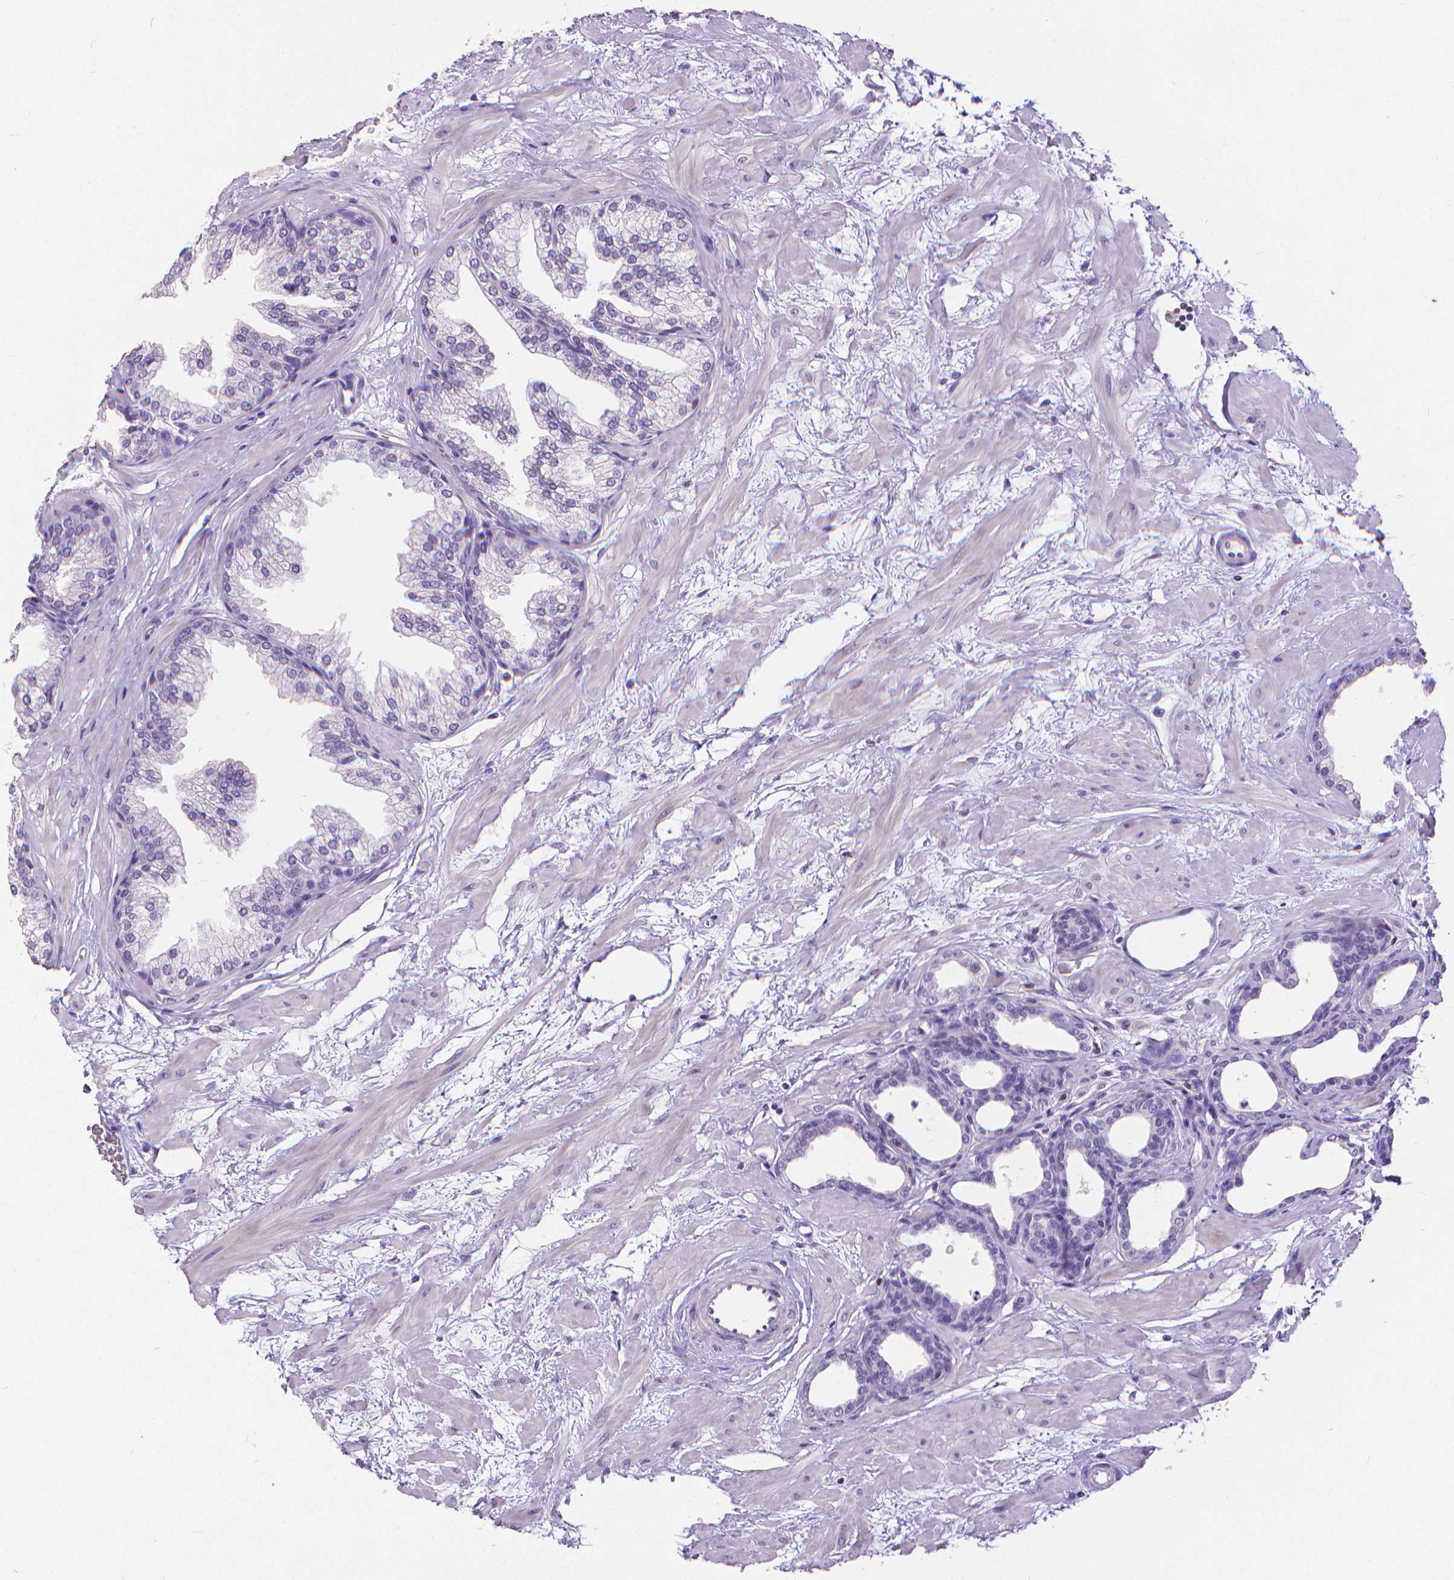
{"staining": {"intensity": "negative", "quantity": "none", "location": "none"}, "tissue": "prostate", "cell_type": "Glandular cells", "image_type": "normal", "snomed": [{"axis": "morphology", "description": "Normal tissue, NOS"}, {"axis": "topography", "description": "Prostate"}], "caption": "Immunohistochemistry (IHC) histopathology image of unremarkable prostate stained for a protein (brown), which displays no expression in glandular cells.", "gene": "CD4", "patient": {"sex": "male", "age": 37}}